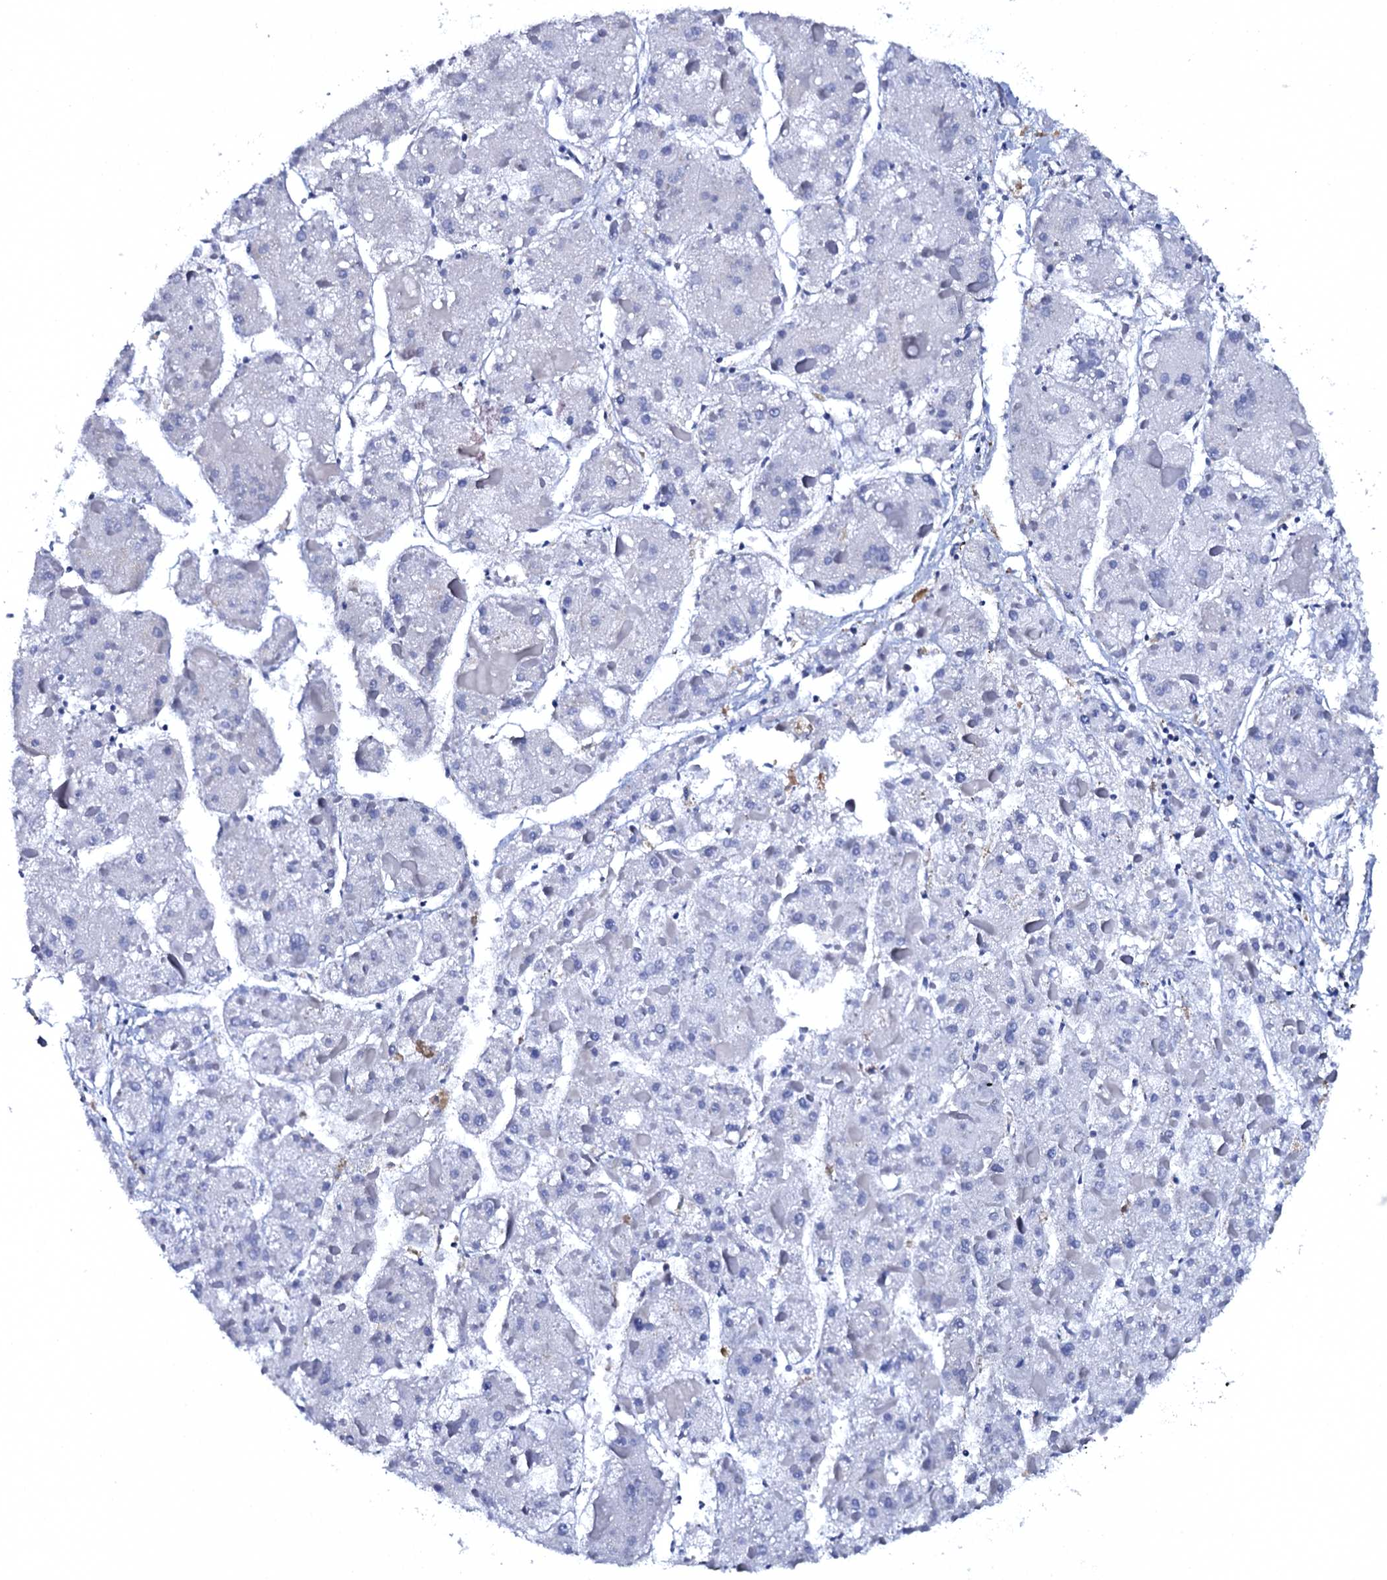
{"staining": {"intensity": "negative", "quantity": "none", "location": "none"}, "tissue": "liver cancer", "cell_type": "Tumor cells", "image_type": "cancer", "snomed": [{"axis": "morphology", "description": "Carcinoma, Hepatocellular, NOS"}, {"axis": "topography", "description": "Liver"}], "caption": "A high-resolution histopathology image shows immunohistochemistry staining of liver hepatocellular carcinoma, which shows no significant positivity in tumor cells.", "gene": "POGLUT3", "patient": {"sex": "female", "age": 73}}